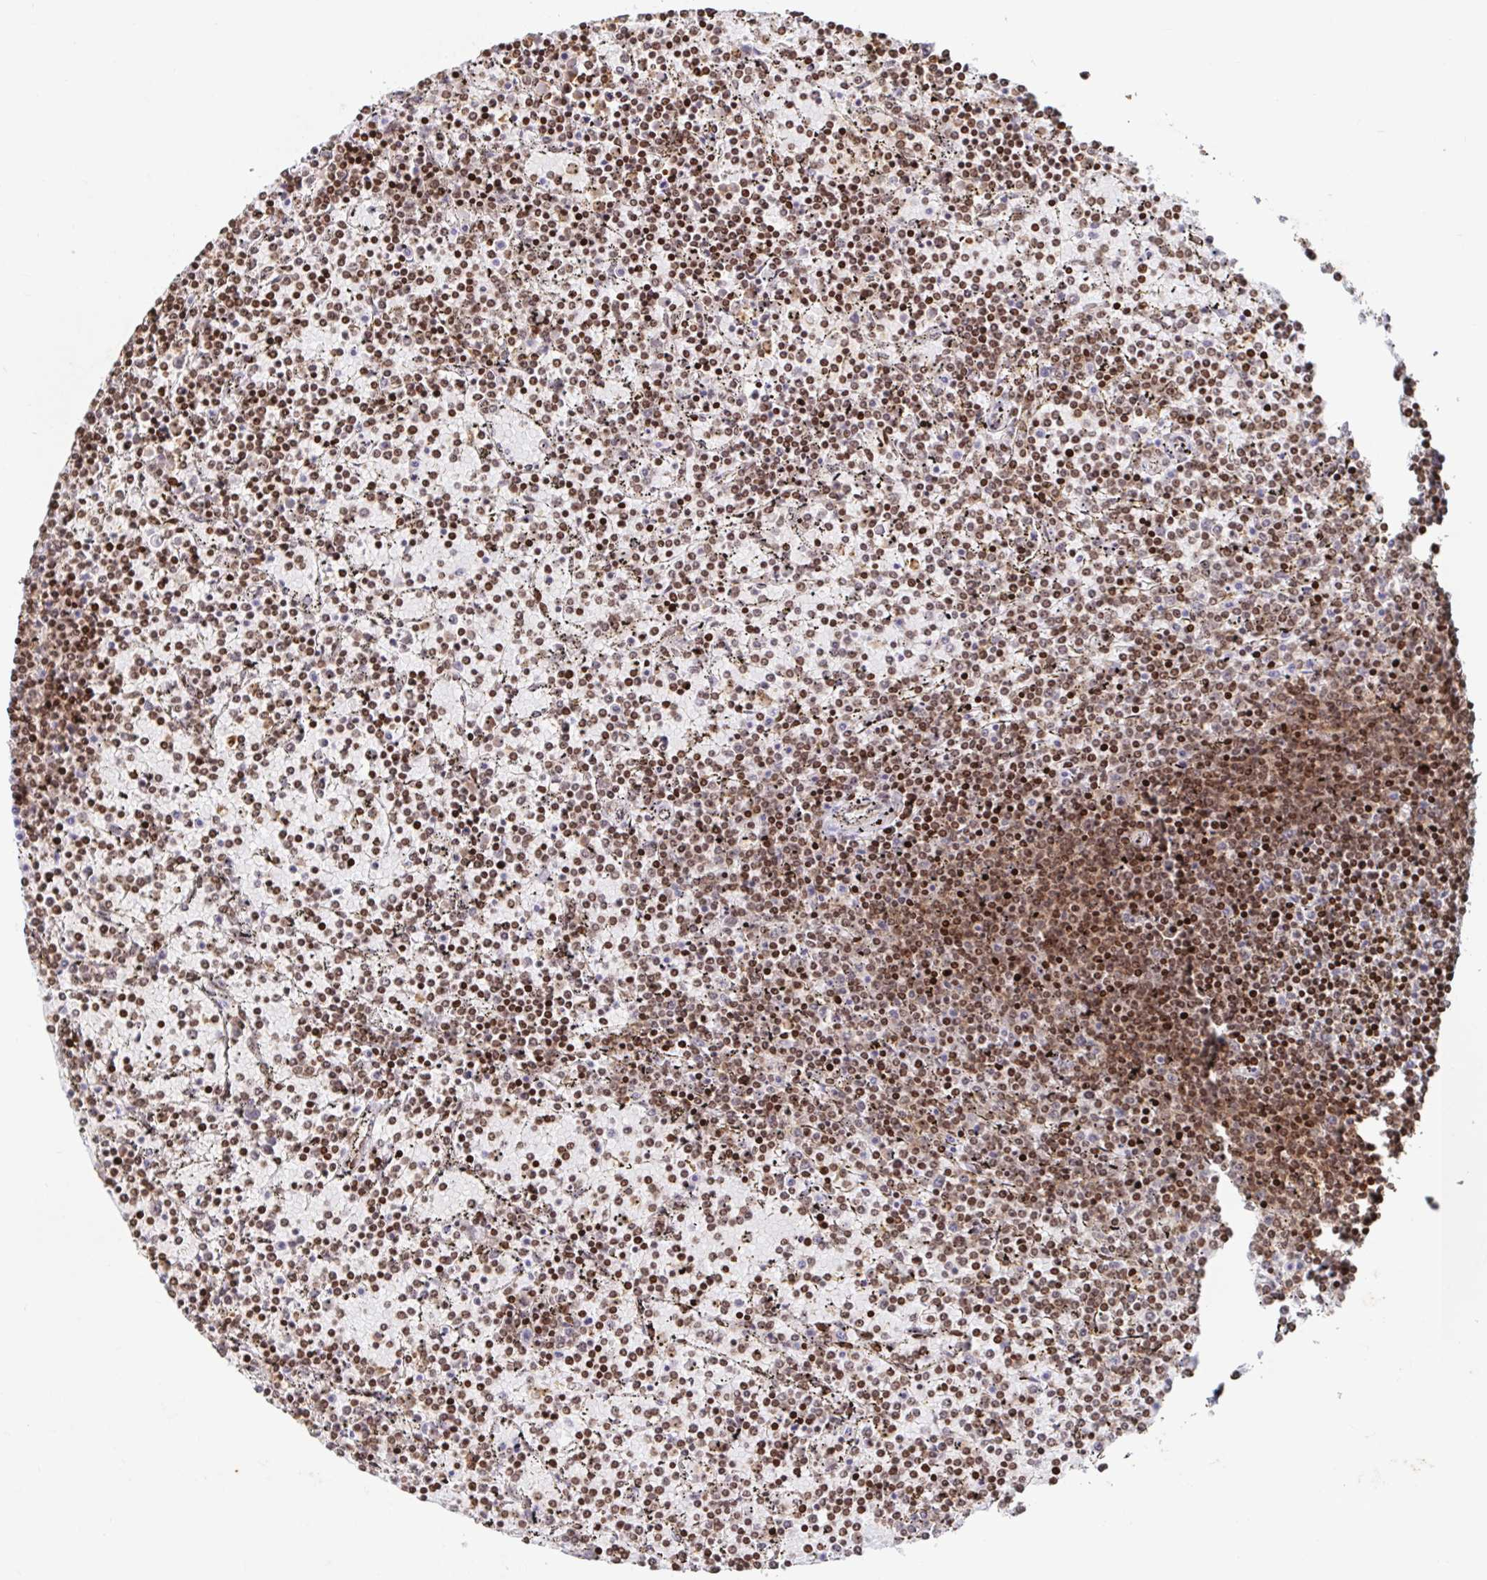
{"staining": {"intensity": "moderate", "quantity": ">75%", "location": "nuclear"}, "tissue": "lymphoma", "cell_type": "Tumor cells", "image_type": "cancer", "snomed": [{"axis": "morphology", "description": "Malignant lymphoma, non-Hodgkin's type, Low grade"}, {"axis": "topography", "description": "Spleen"}], "caption": "The immunohistochemical stain highlights moderate nuclear expression in tumor cells of lymphoma tissue.", "gene": "C19orf53", "patient": {"sex": "female", "age": 77}}